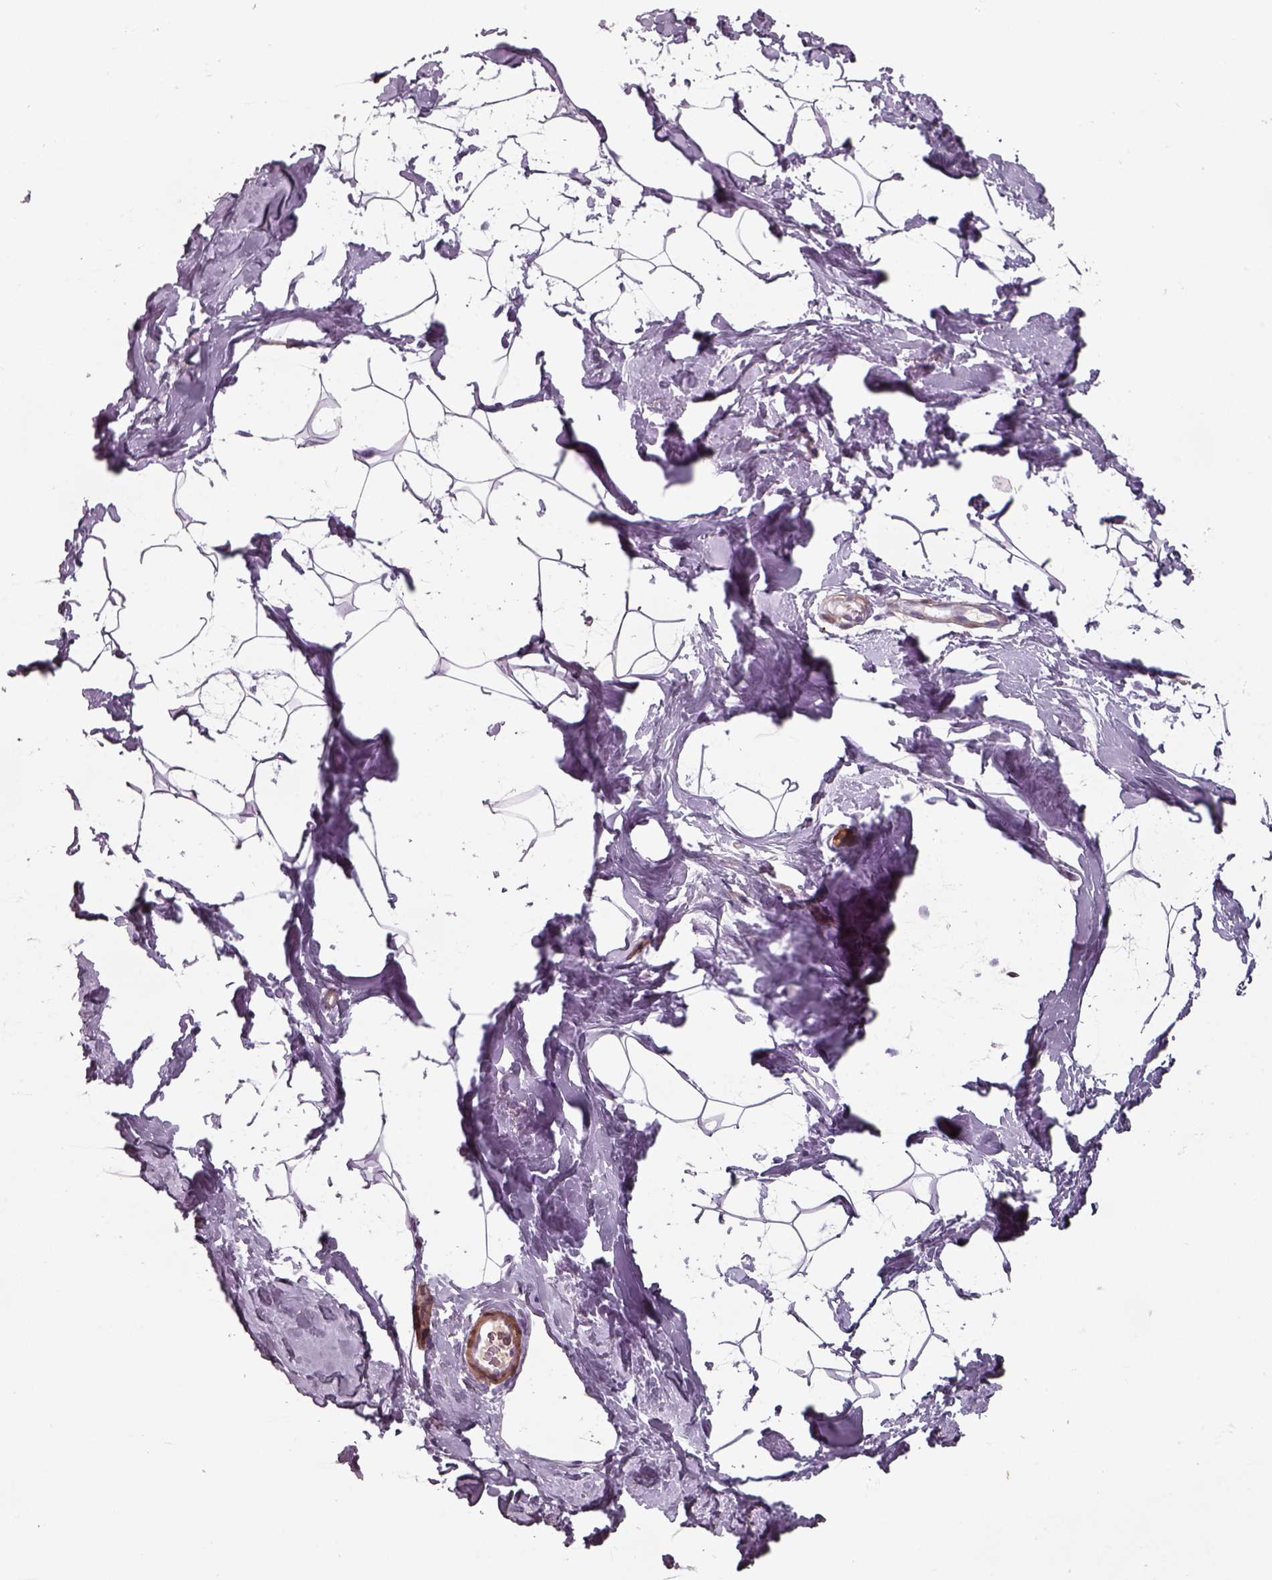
{"staining": {"intensity": "negative", "quantity": "none", "location": "none"}, "tissue": "breast", "cell_type": "Adipocytes", "image_type": "normal", "snomed": [{"axis": "morphology", "description": "Normal tissue, NOS"}, {"axis": "topography", "description": "Breast"}], "caption": "Unremarkable breast was stained to show a protein in brown. There is no significant staining in adipocytes. Nuclei are stained in blue.", "gene": "ISYNA1", "patient": {"sex": "female", "age": 32}}